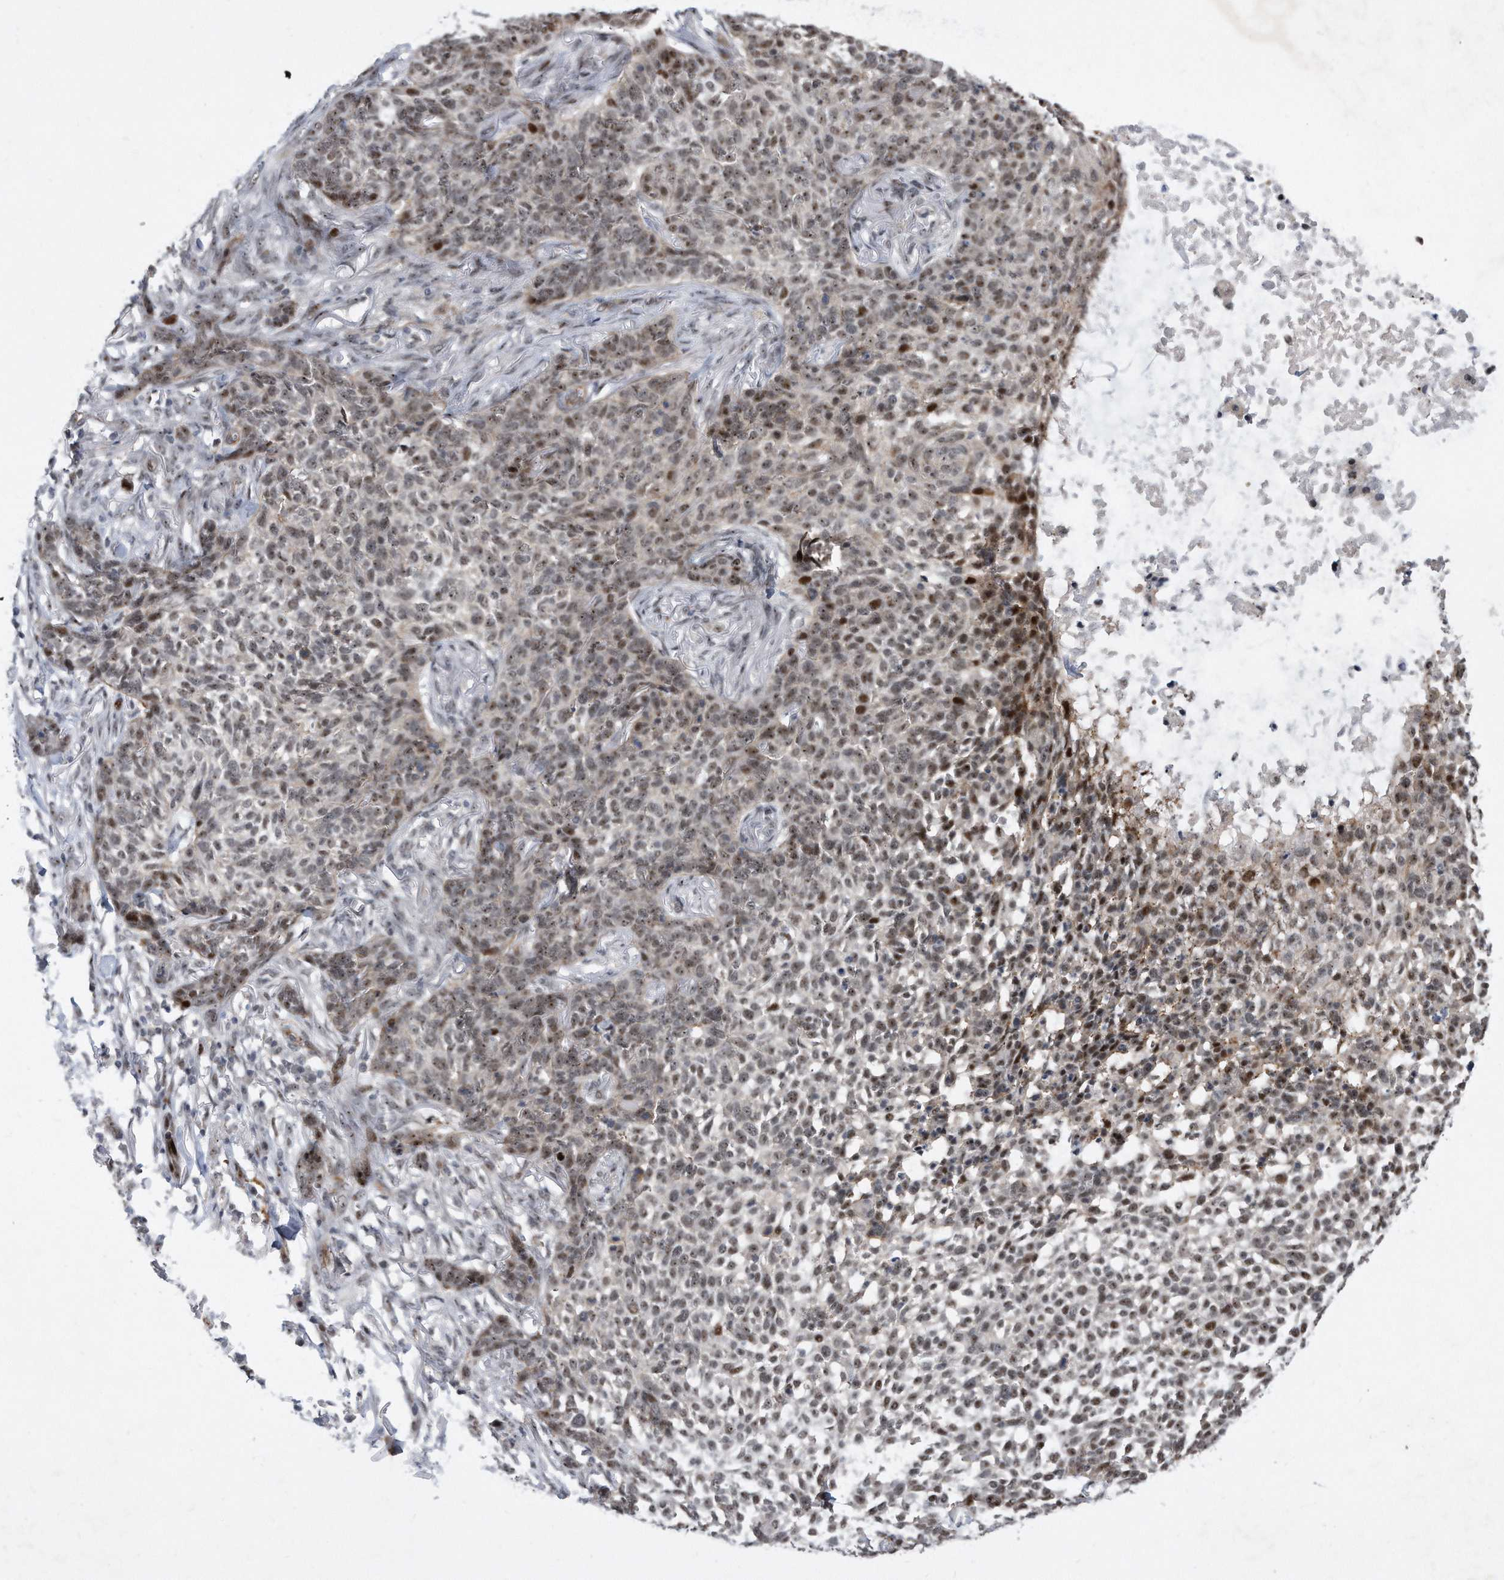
{"staining": {"intensity": "moderate", "quantity": "<25%", "location": "nuclear"}, "tissue": "skin cancer", "cell_type": "Tumor cells", "image_type": "cancer", "snomed": [{"axis": "morphology", "description": "Basal cell carcinoma"}, {"axis": "topography", "description": "Skin"}], "caption": "A histopathology image showing moderate nuclear expression in about <25% of tumor cells in skin basal cell carcinoma, as visualized by brown immunohistochemical staining.", "gene": "PGBD2", "patient": {"sex": "male", "age": 85}}